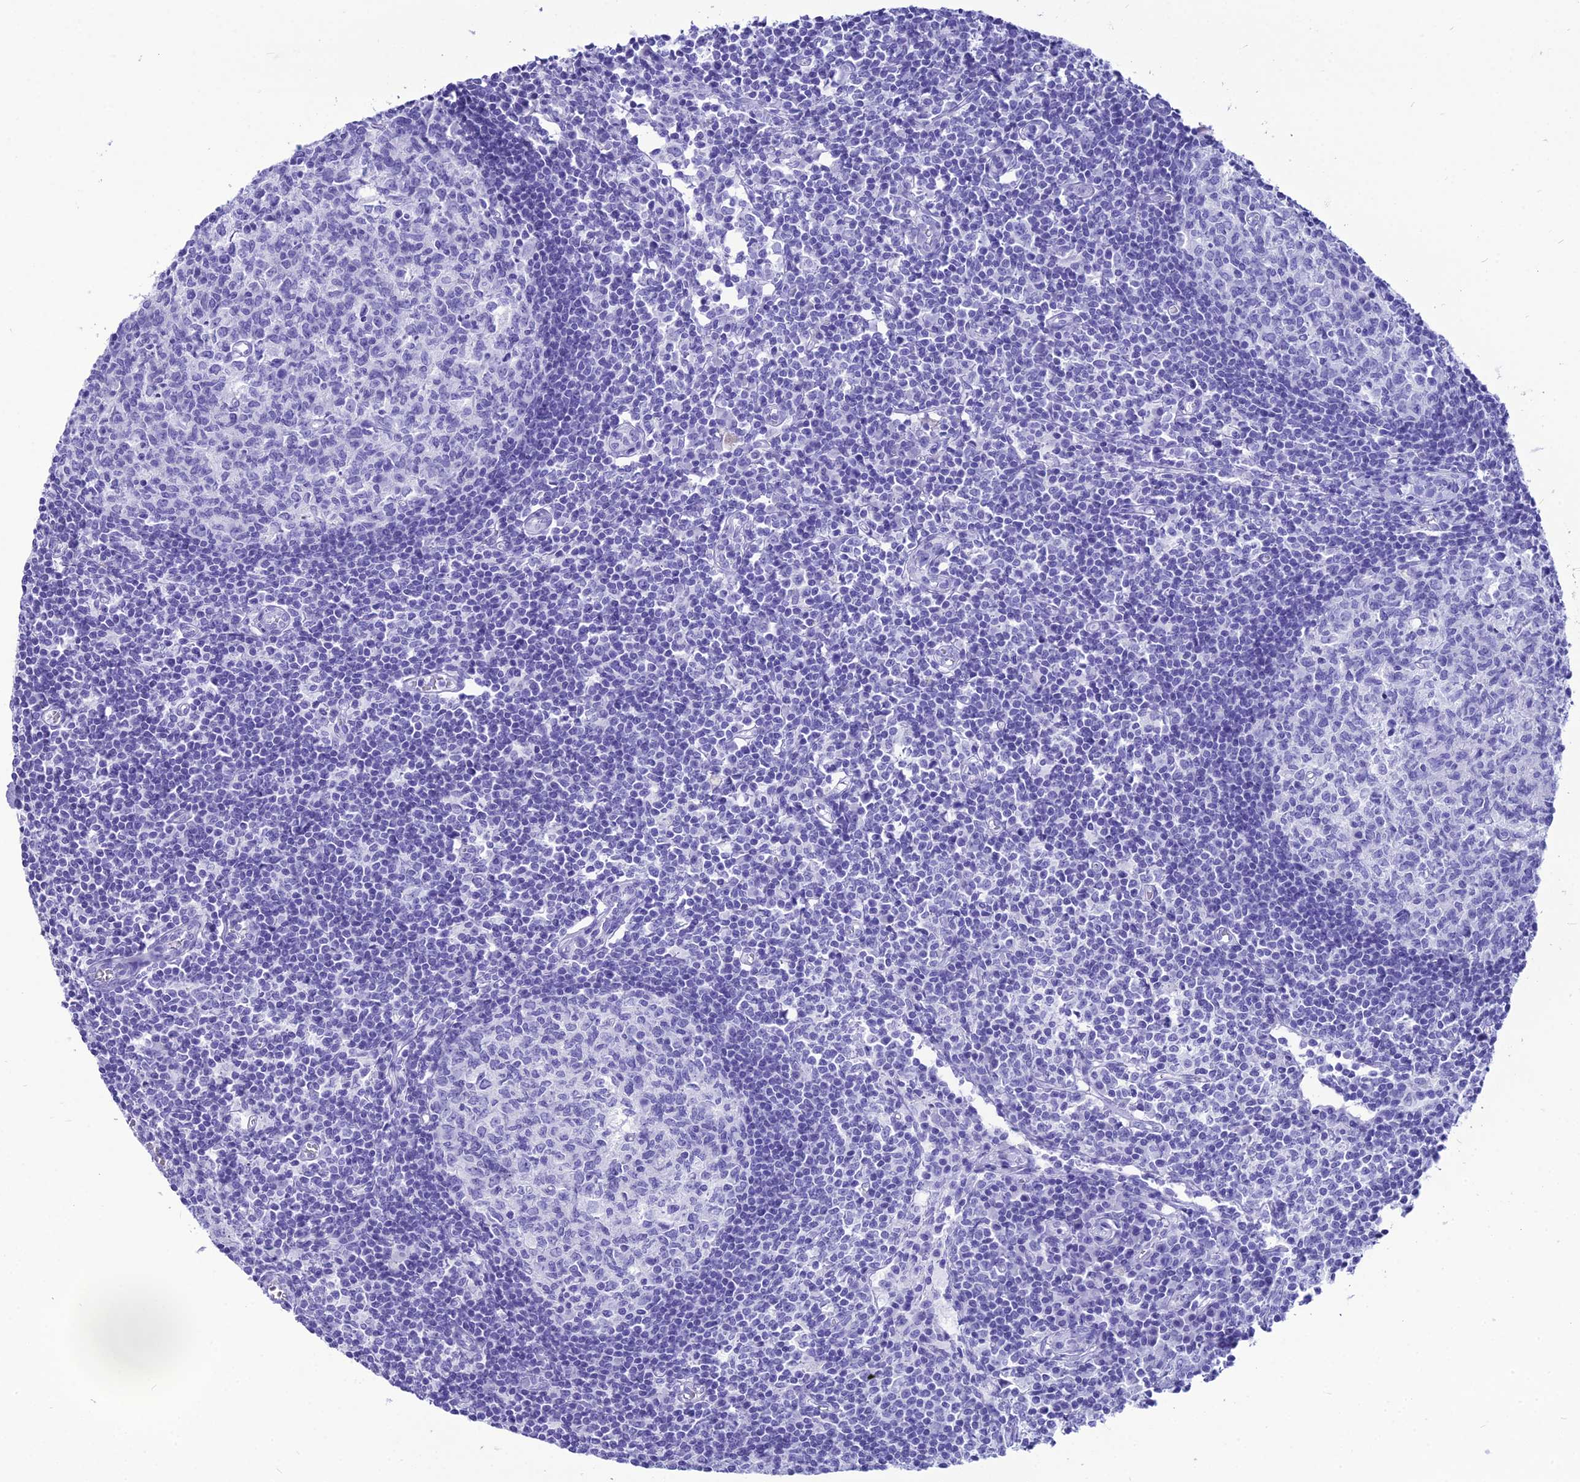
{"staining": {"intensity": "negative", "quantity": "none", "location": "none"}, "tissue": "lymph node", "cell_type": "Germinal center cells", "image_type": "normal", "snomed": [{"axis": "morphology", "description": "Normal tissue, NOS"}, {"axis": "topography", "description": "Lymph node"}], "caption": "Histopathology image shows no protein expression in germinal center cells of unremarkable lymph node. Brightfield microscopy of IHC stained with DAB (3,3'-diaminobenzidine) (brown) and hematoxylin (blue), captured at high magnification.", "gene": "PNMA5", "patient": {"sex": "female", "age": 55}}